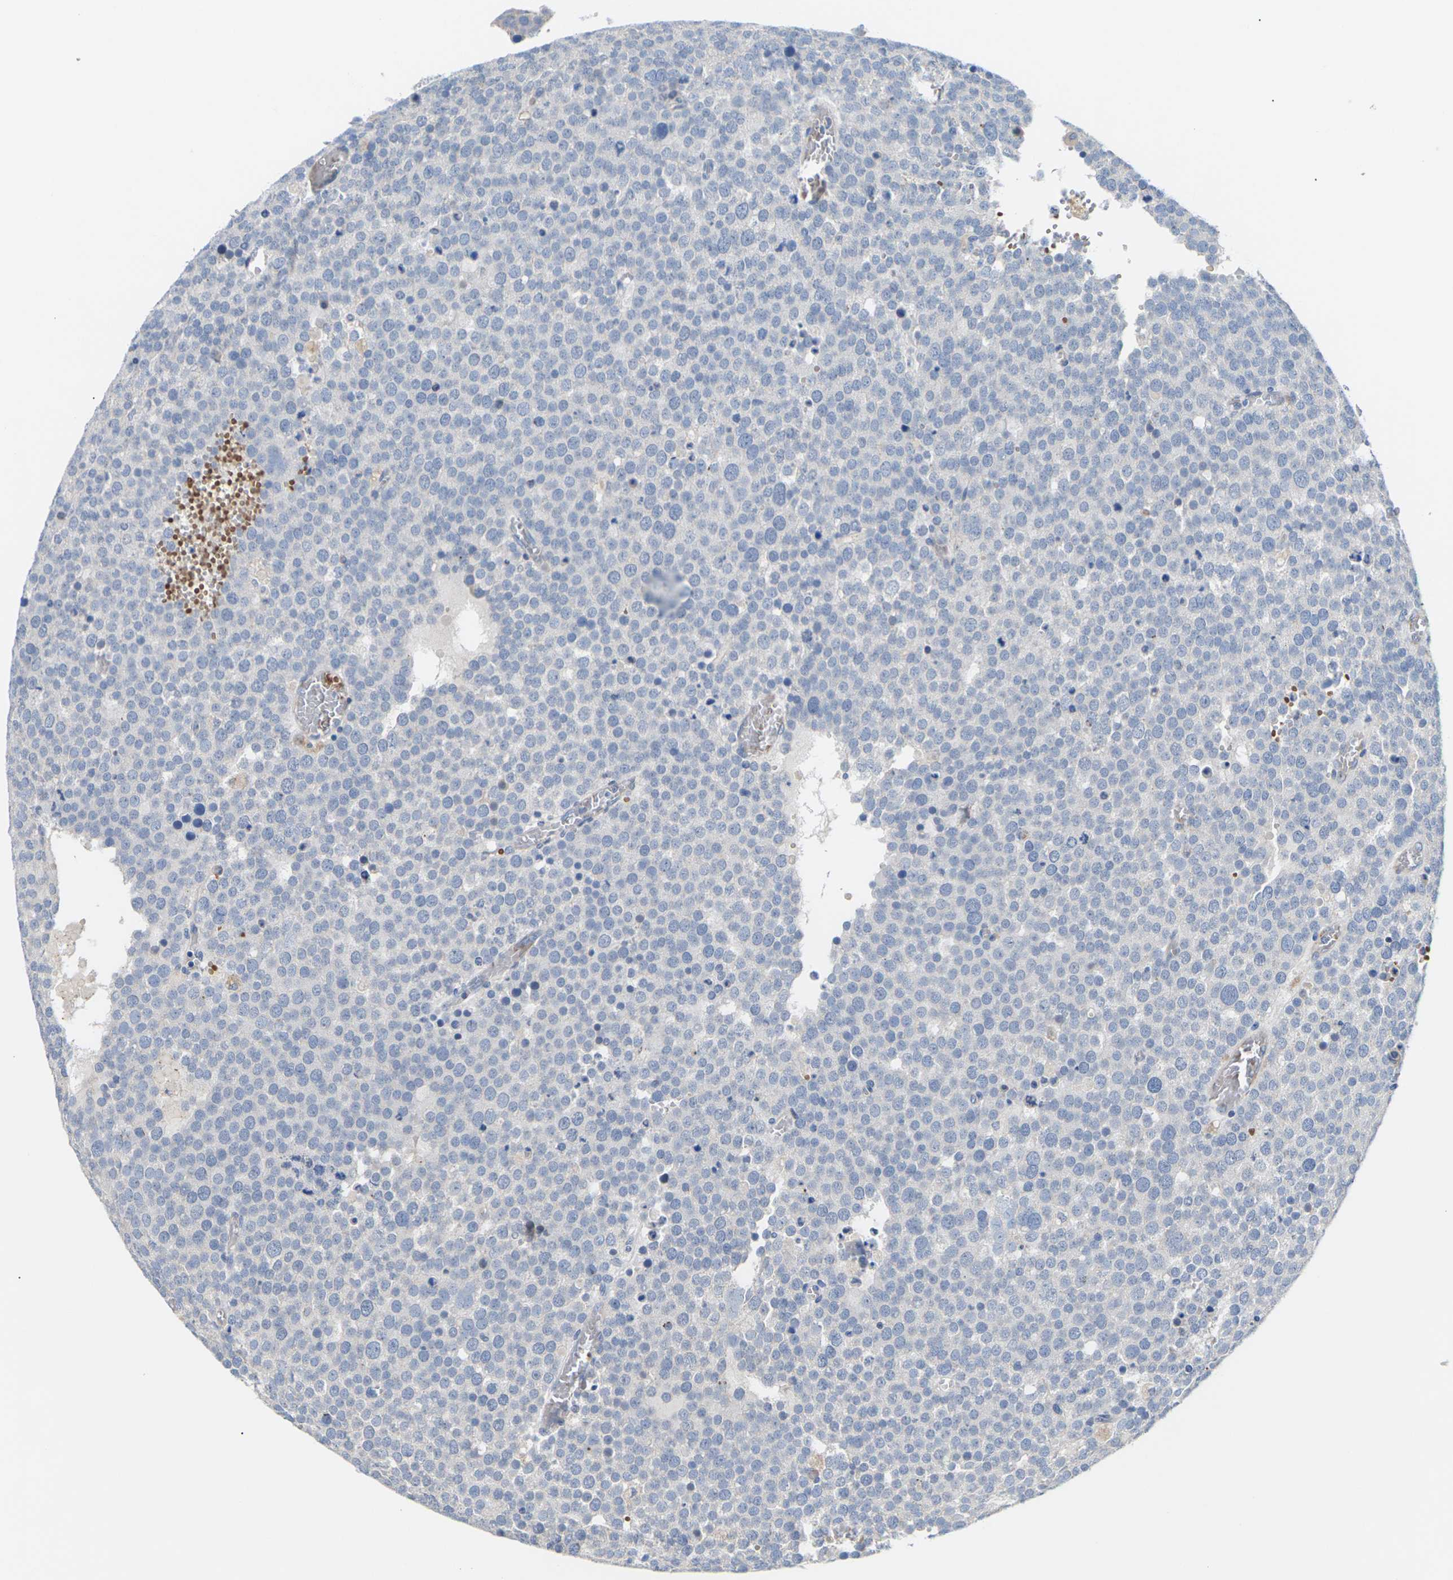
{"staining": {"intensity": "negative", "quantity": "none", "location": "none"}, "tissue": "testis cancer", "cell_type": "Tumor cells", "image_type": "cancer", "snomed": [{"axis": "morphology", "description": "Normal tissue, NOS"}, {"axis": "morphology", "description": "Seminoma, NOS"}, {"axis": "topography", "description": "Testis"}], "caption": "High magnification brightfield microscopy of testis cancer (seminoma) stained with DAB (brown) and counterstained with hematoxylin (blue): tumor cells show no significant positivity.", "gene": "TMCO4", "patient": {"sex": "male", "age": 71}}